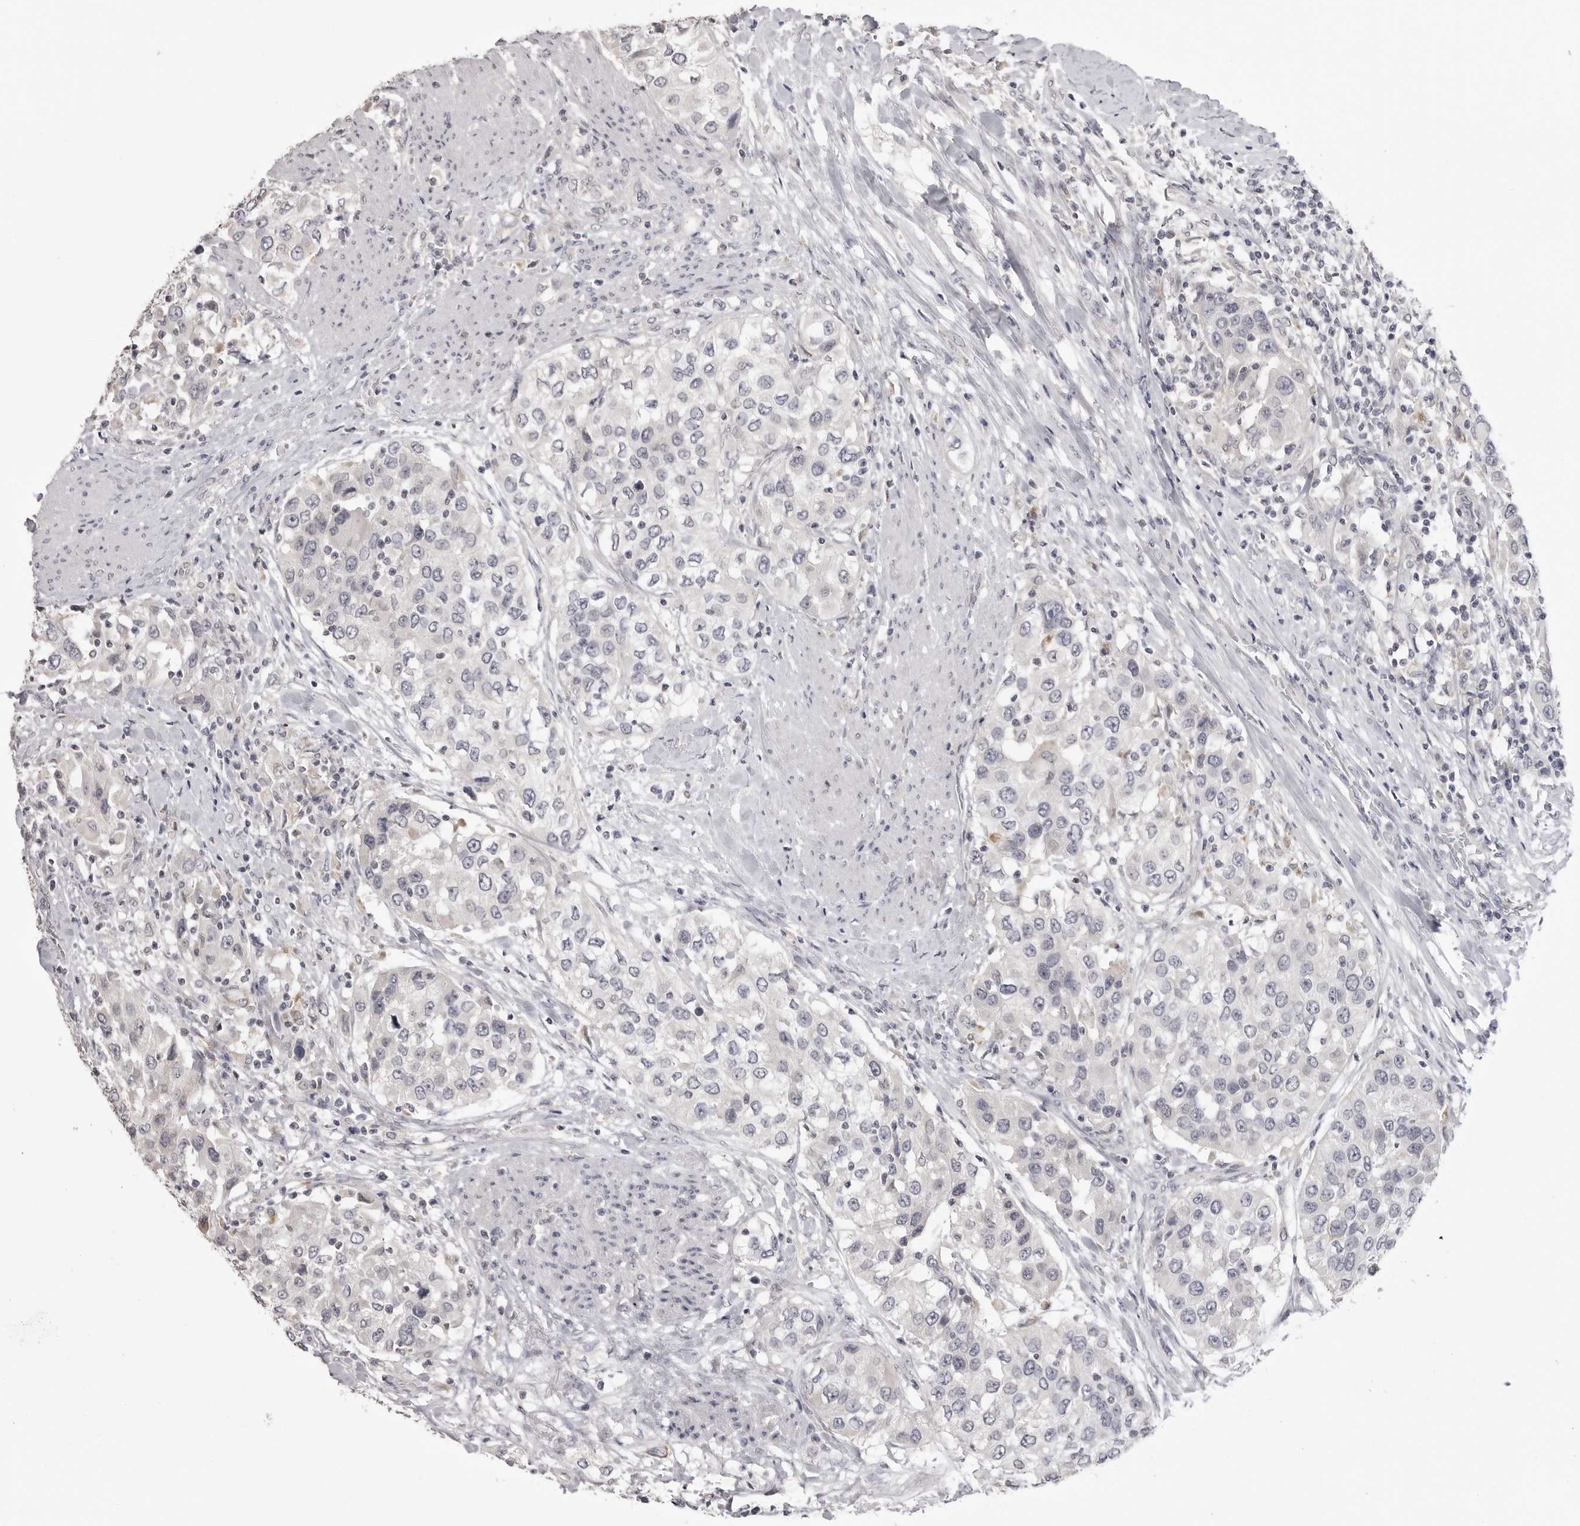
{"staining": {"intensity": "negative", "quantity": "none", "location": "none"}, "tissue": "urothelial cancer", "cell_type": "Tumor cells", "image_type": "cancer", "snomed": [{"axis": "morphology", "description": "Urothelial carcinoma, High grade"}, {"axis": "topography", "description": "Urinary bladder"}], "caption": "The histopathology image exhibits no staining of tumor cells in urothelial cancer. (DAB (3,3'-diaminobenzidine) immunohistochemistry (IHC) with hematoxylin counter stain).", "gene": "GPN2", "patient": {"sex": "female", "age": 80}}